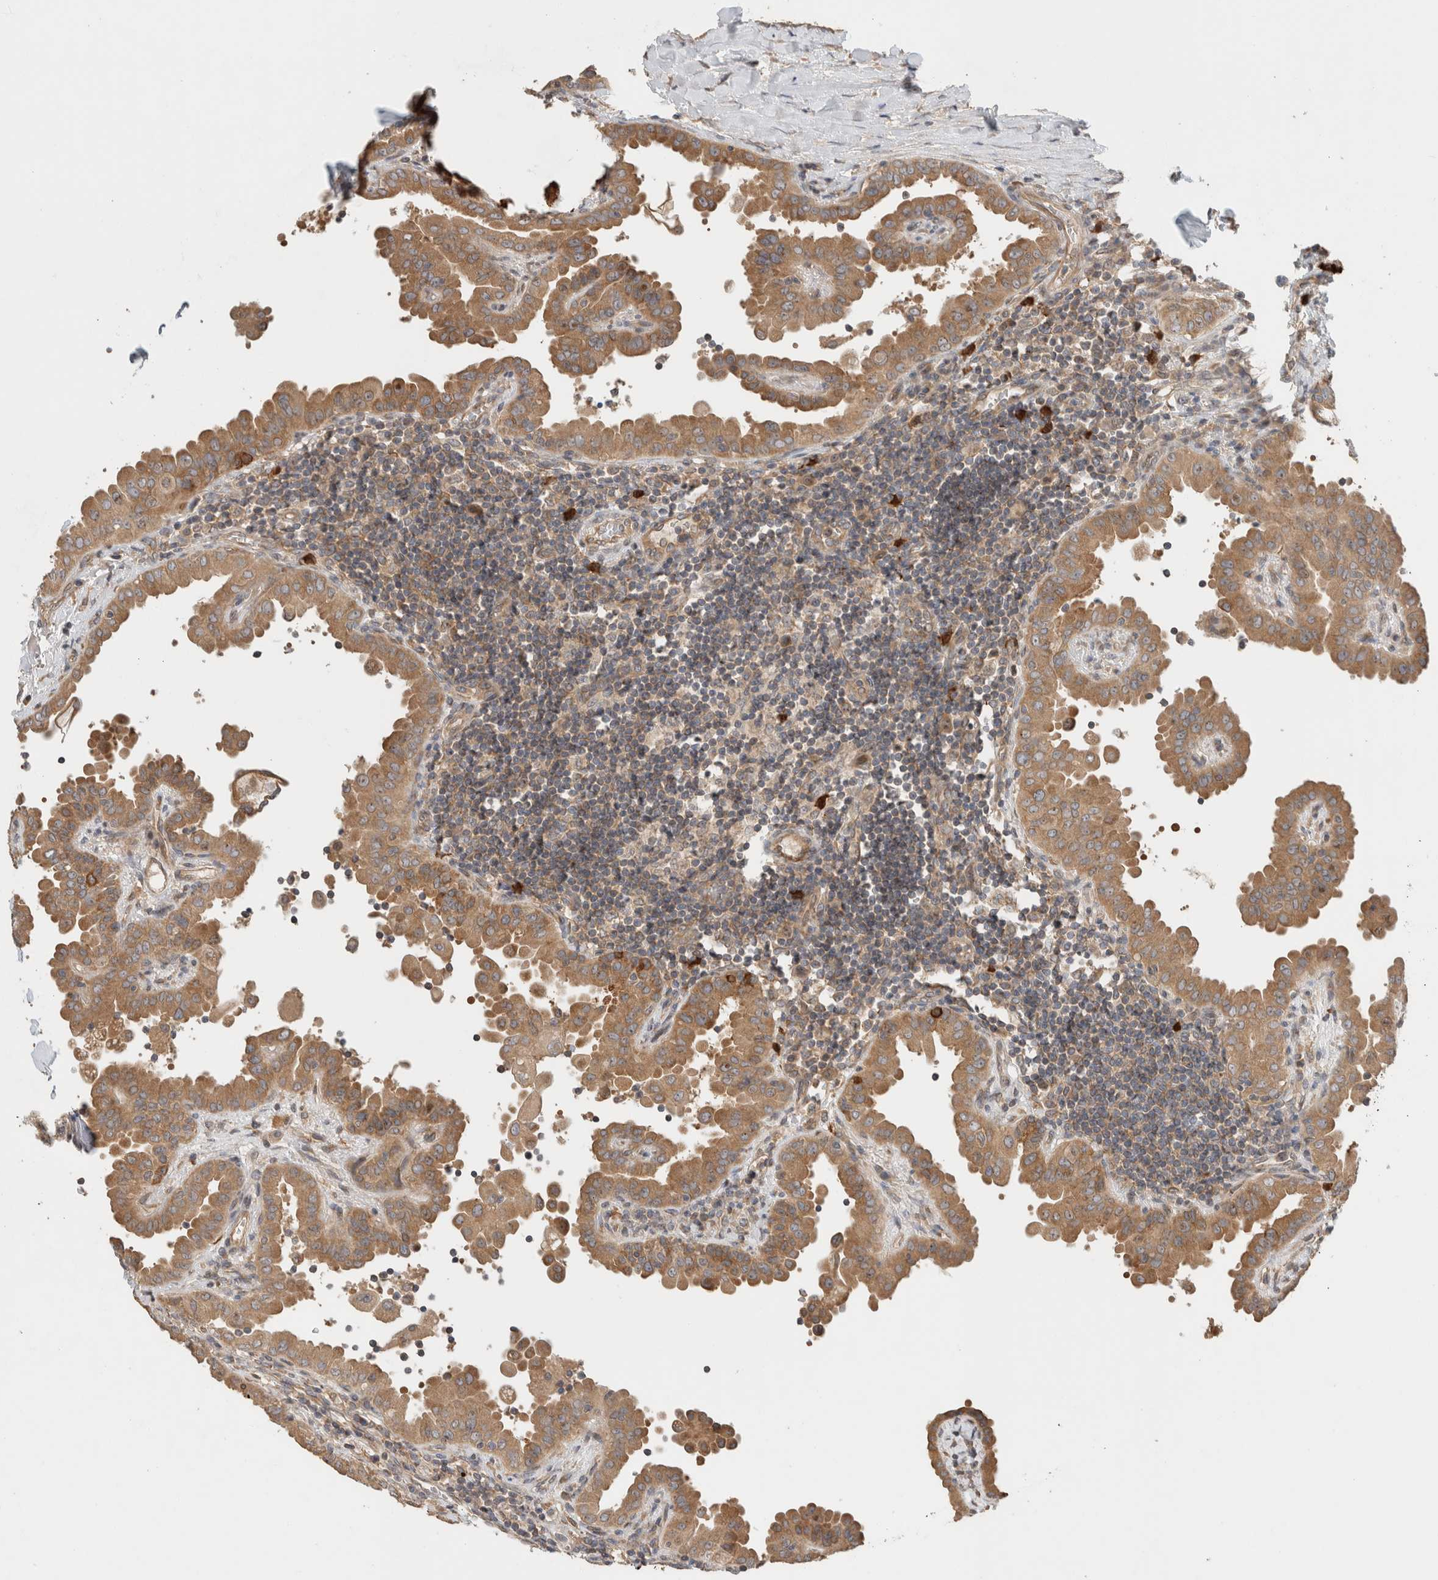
{"staining": {"intensity": "moderate", "quantity": ">75%", "location": "cytoplasmic/membranous"}, "tissue": "thyroid cancer", "cell_type": "Tumor cells", "image_type": "cancer", "snomed": [{"axis": "morphology", "description": "Papillary adenocarcinoma, NOS"}, {"axis": "topography", "description": "Thyroid gland"}], "caption": "Thyroid papillary adenocarcinoma was stained to show a protein in brown. There is medium levels of moderate cytoplasmic/membranous expression in approximately >75% of tumor cells. Using DAB (brown) and hematoxylin (blue) stains, captured at high magnification using brightfield microscopy.", "gene": "PUM1", "patient": {"sex": "male", "age": 33}}